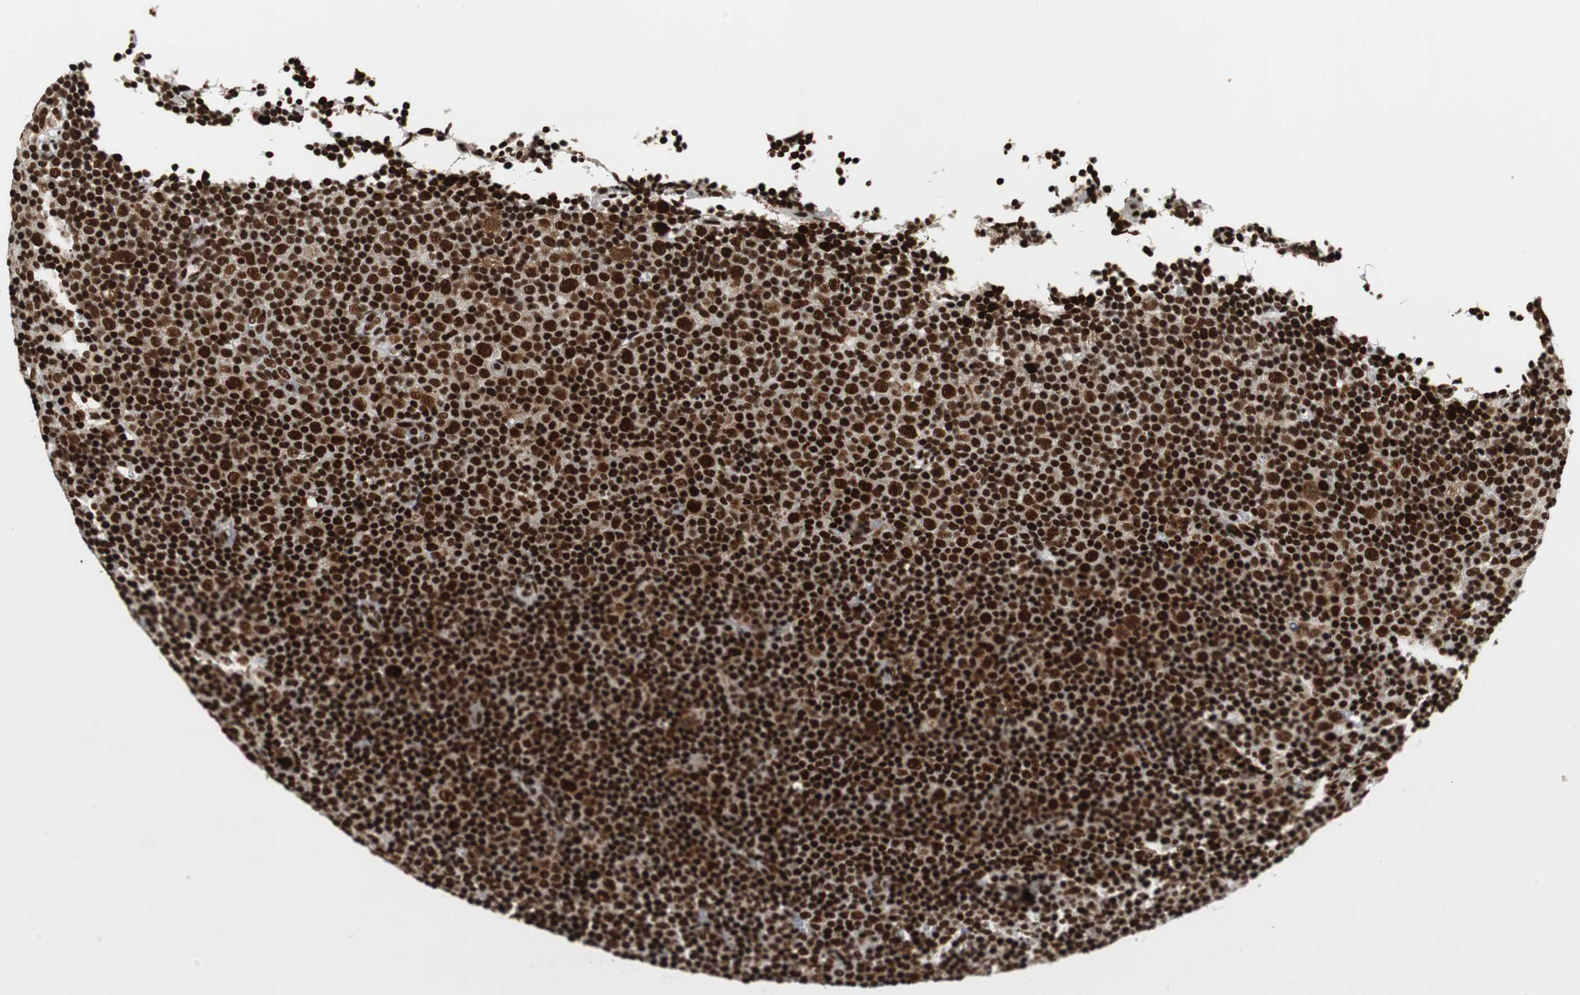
{"staining": {"intensity": "strong", "quantity": ">75%", "location": "nuclear"}, "tissue": "lymphoma", "cell_type": "Tumor cells", "image_type": "cancer", "snomed": [{"axis": "morphology", "description": "Malignant lymphoma, non-Hodgkin's type, Low grade"}, {"axis": "topography", "description": "Lymph node"}], "caption": "Immunohistochemistry histopathology image of neoplastic tissue: human malignant lymphoma, non-Hodgkin's type (low-grade) stained using immunohistochemistry (IHC) shows high levels of strong protein expression localized specifically in the nuclear of tumor cells, appearing as a nuclear brown color.", "gene": "HDAC1", "patient": {"sex": "female", "age": 67}}